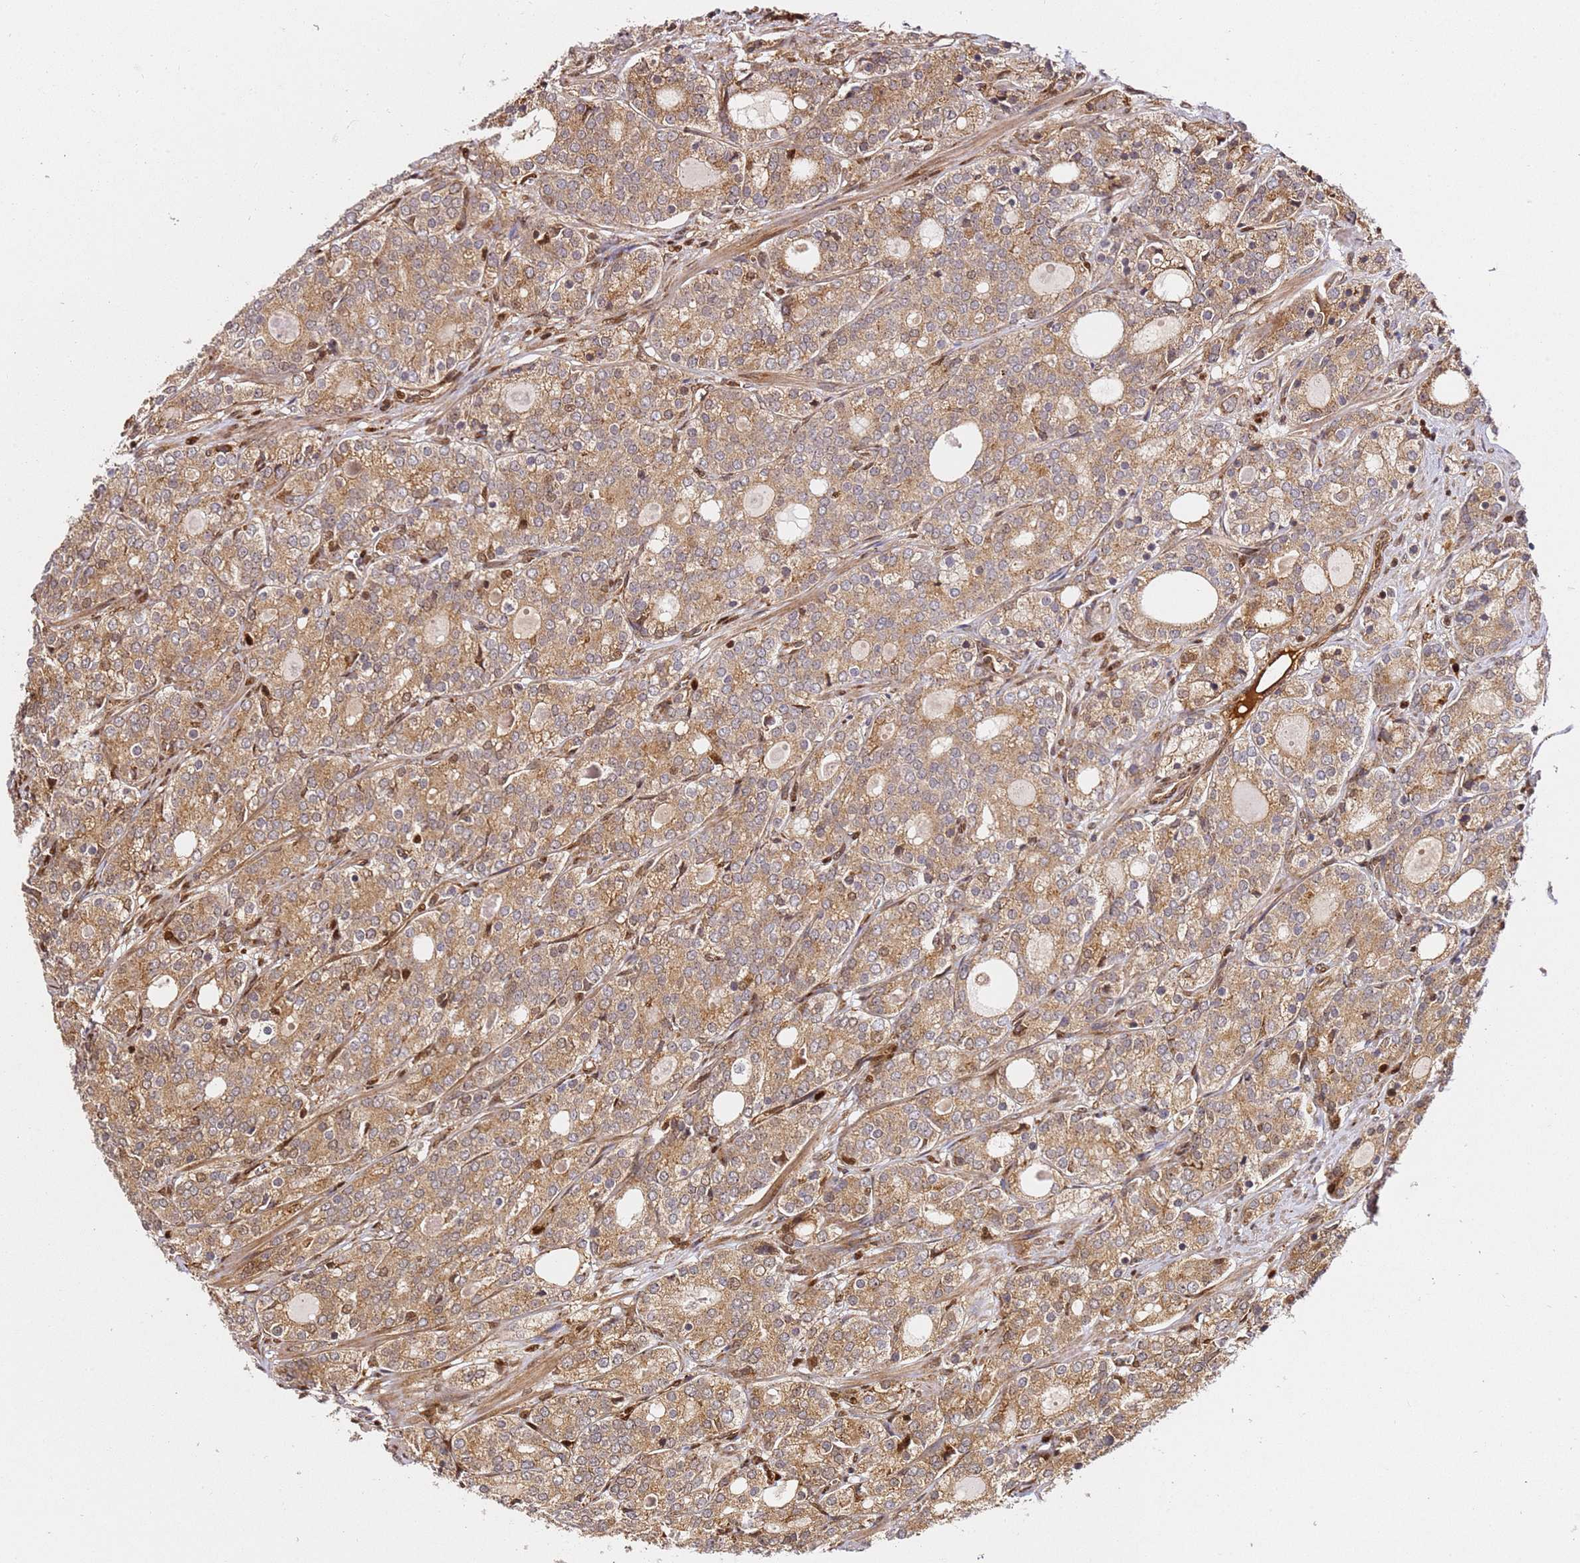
{"staining": {"intensity": "moderate", "quantity": ">75%", "location": "cytoplasmic/membranous,nuclear"}, "tissue": "prostate cancer", "cell_type": "Tumor cells", "image_type": "cancer", "snomed": [{"axis": "morphology", "description": "Adenocarcinoma, High grade"}, {"axis": "topography", "description": "Prostate"}], "caption": "Protein expression analysis of prostate high-grade adenocarcinoma shows moderate cytoplasmic/membranous and nuclear expression in approximately >75% of tumor cells.", "gene": "SMOX", "patient": {"sex": "male", "age": 64}}